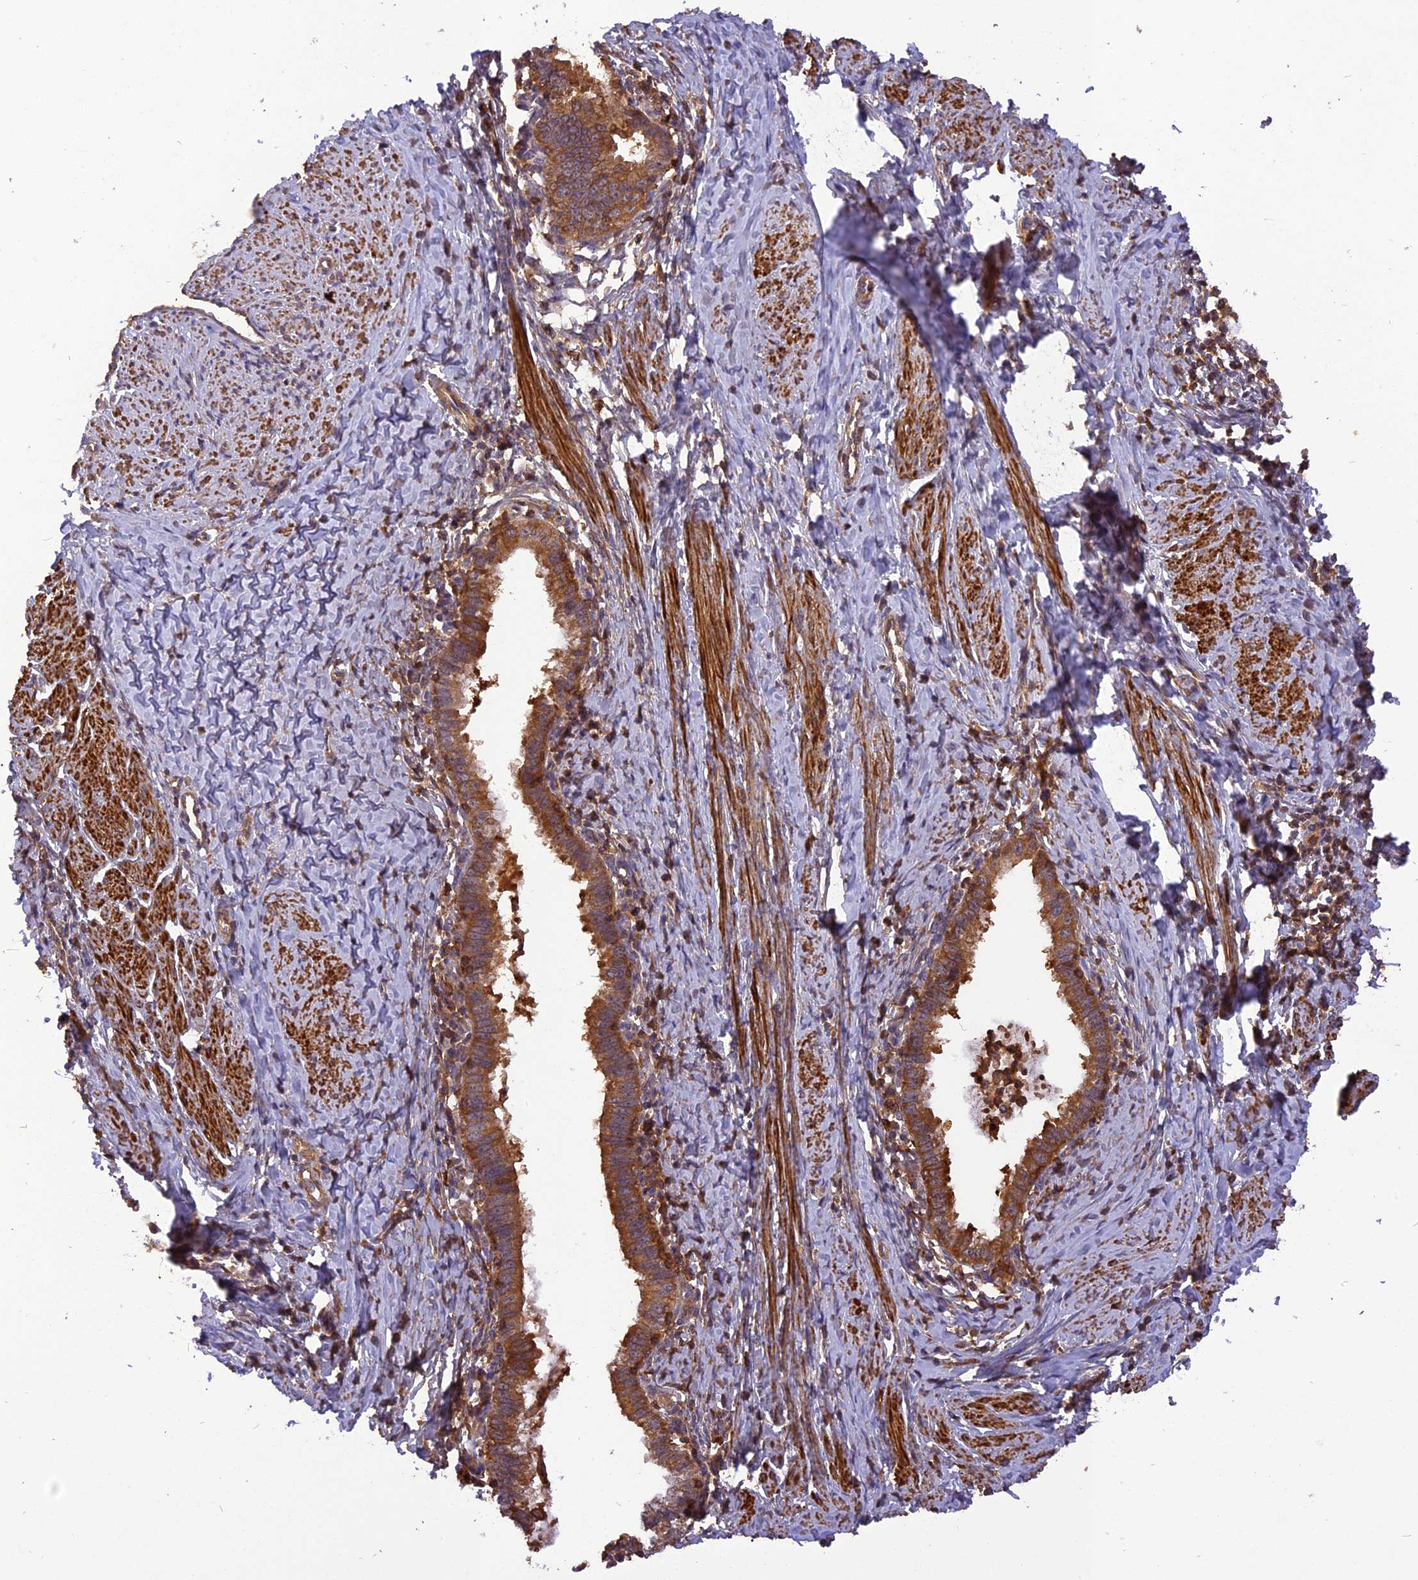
{"staining": {"intensity": "moderate", "quantity": ">75%", "location": "cytoplasmic/membranous"}, "tissue": "cervical cancer", "cell_type": "Tumor cells", "image_type": "cancer", "snomed": [{"axis": "morphology", "description": "Adenocarcinoma, NOS"}, {"axis": "topography", "description": "Cervix"}], "caption": "A histopathology image of human cervical cancer stained for a protein exhibits moderate cytoplasmic/membranous brown staining in tumor cells.", "gene": "STOML1", "patient": {"sex": "female", "age": 36}}